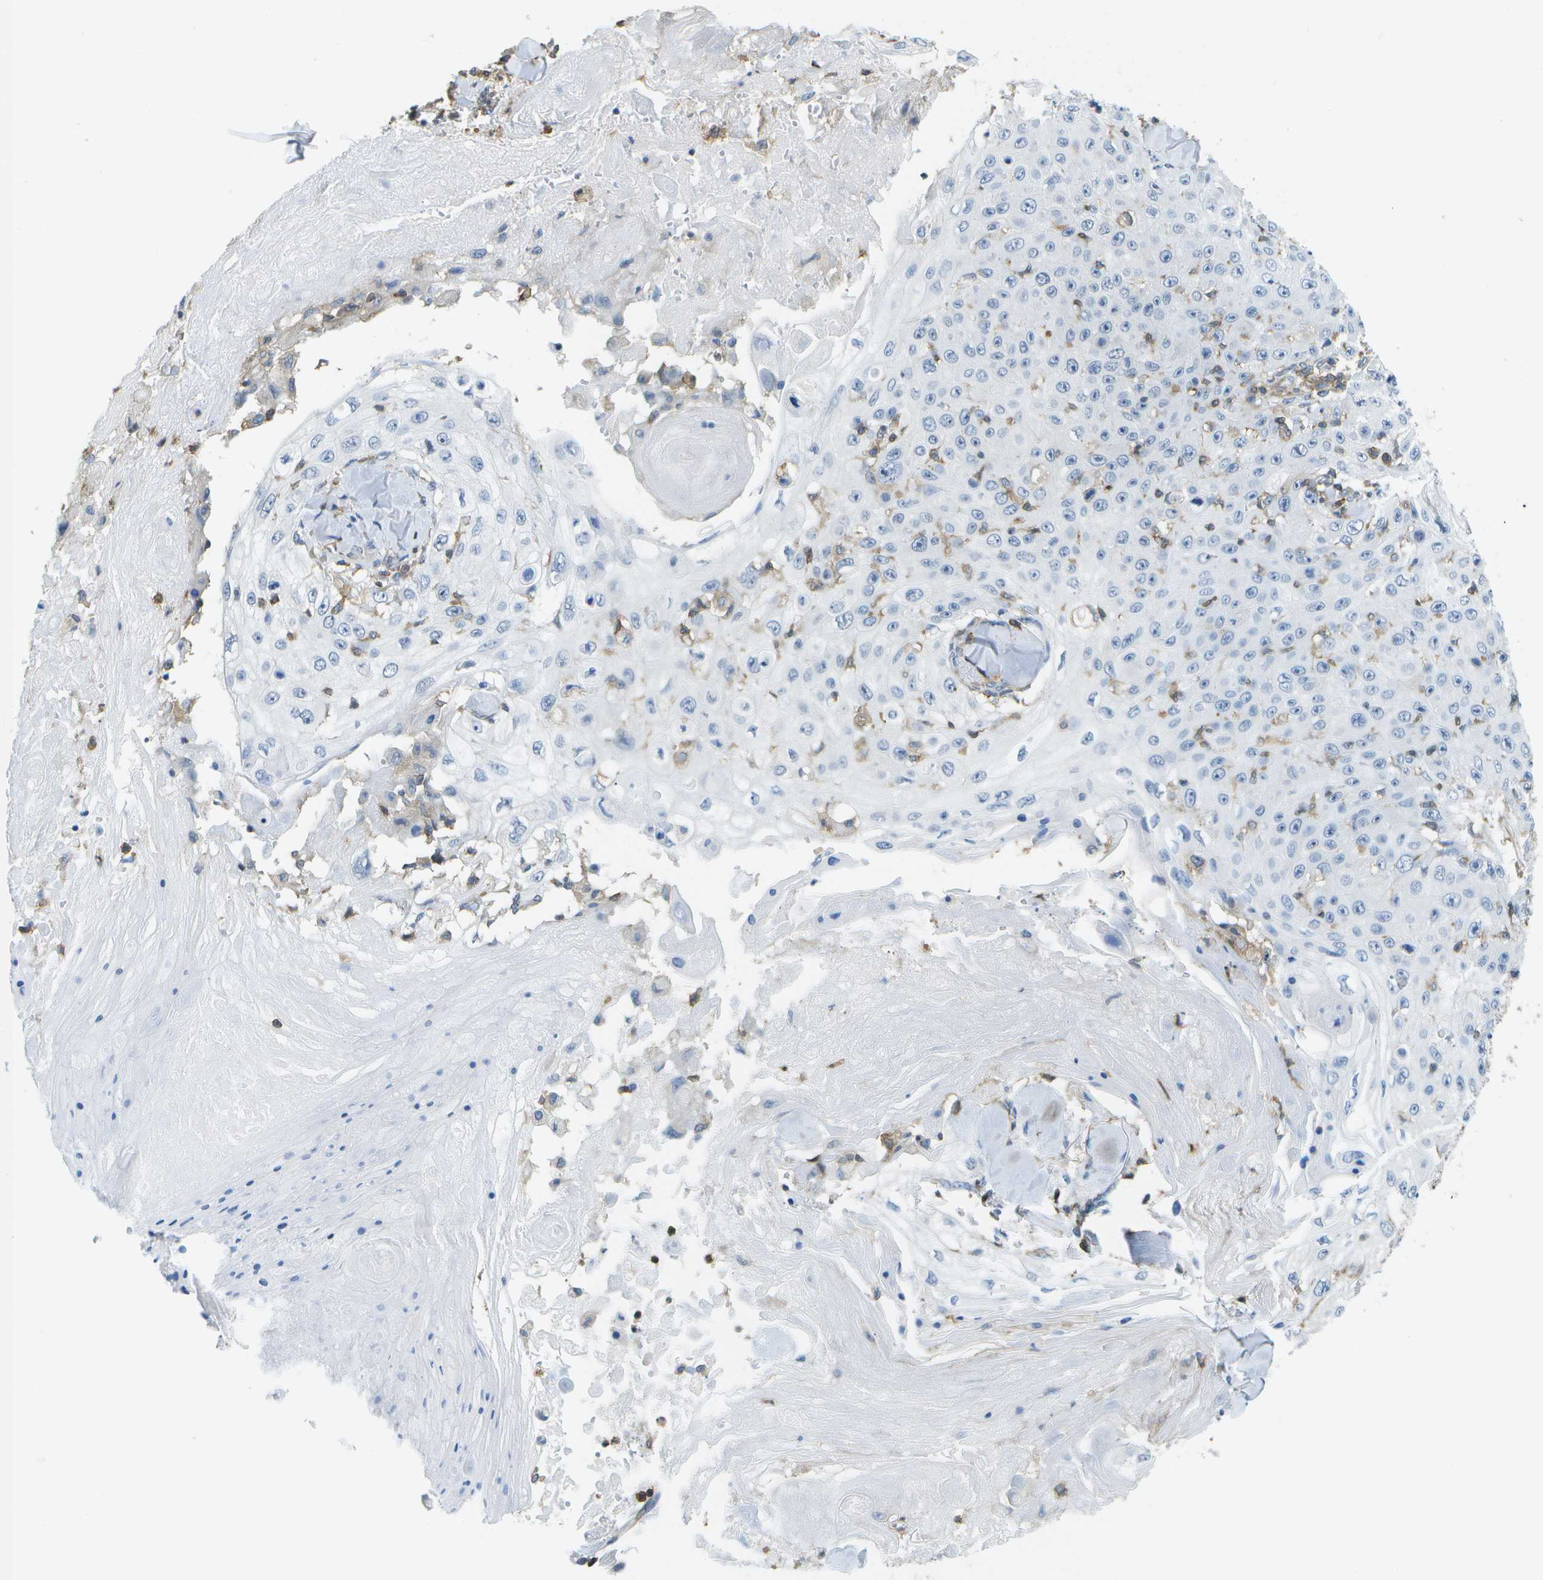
{"staining": {"intensity": "negative", "quantity": "none", "location": "none"}, "tissue": "skin cancer", "cell_type": "Tumor cells", "image_type": "cancer", "snomed": [{"axis": "morphology", "description": "Squamous cell carcinoma, NOS"}, {"axis": "topography", "description": "Skin"}], "caption": "Skin cancer was stained to show a protein in brown. There is no significant positivity in tumor cells. (DAB (3,3'-diaminobenzidine) IHC visualized using brightfield microscopy, high magnification).", "gene": "RCSD1", "patient": {"sex": "male", "age": 86}}